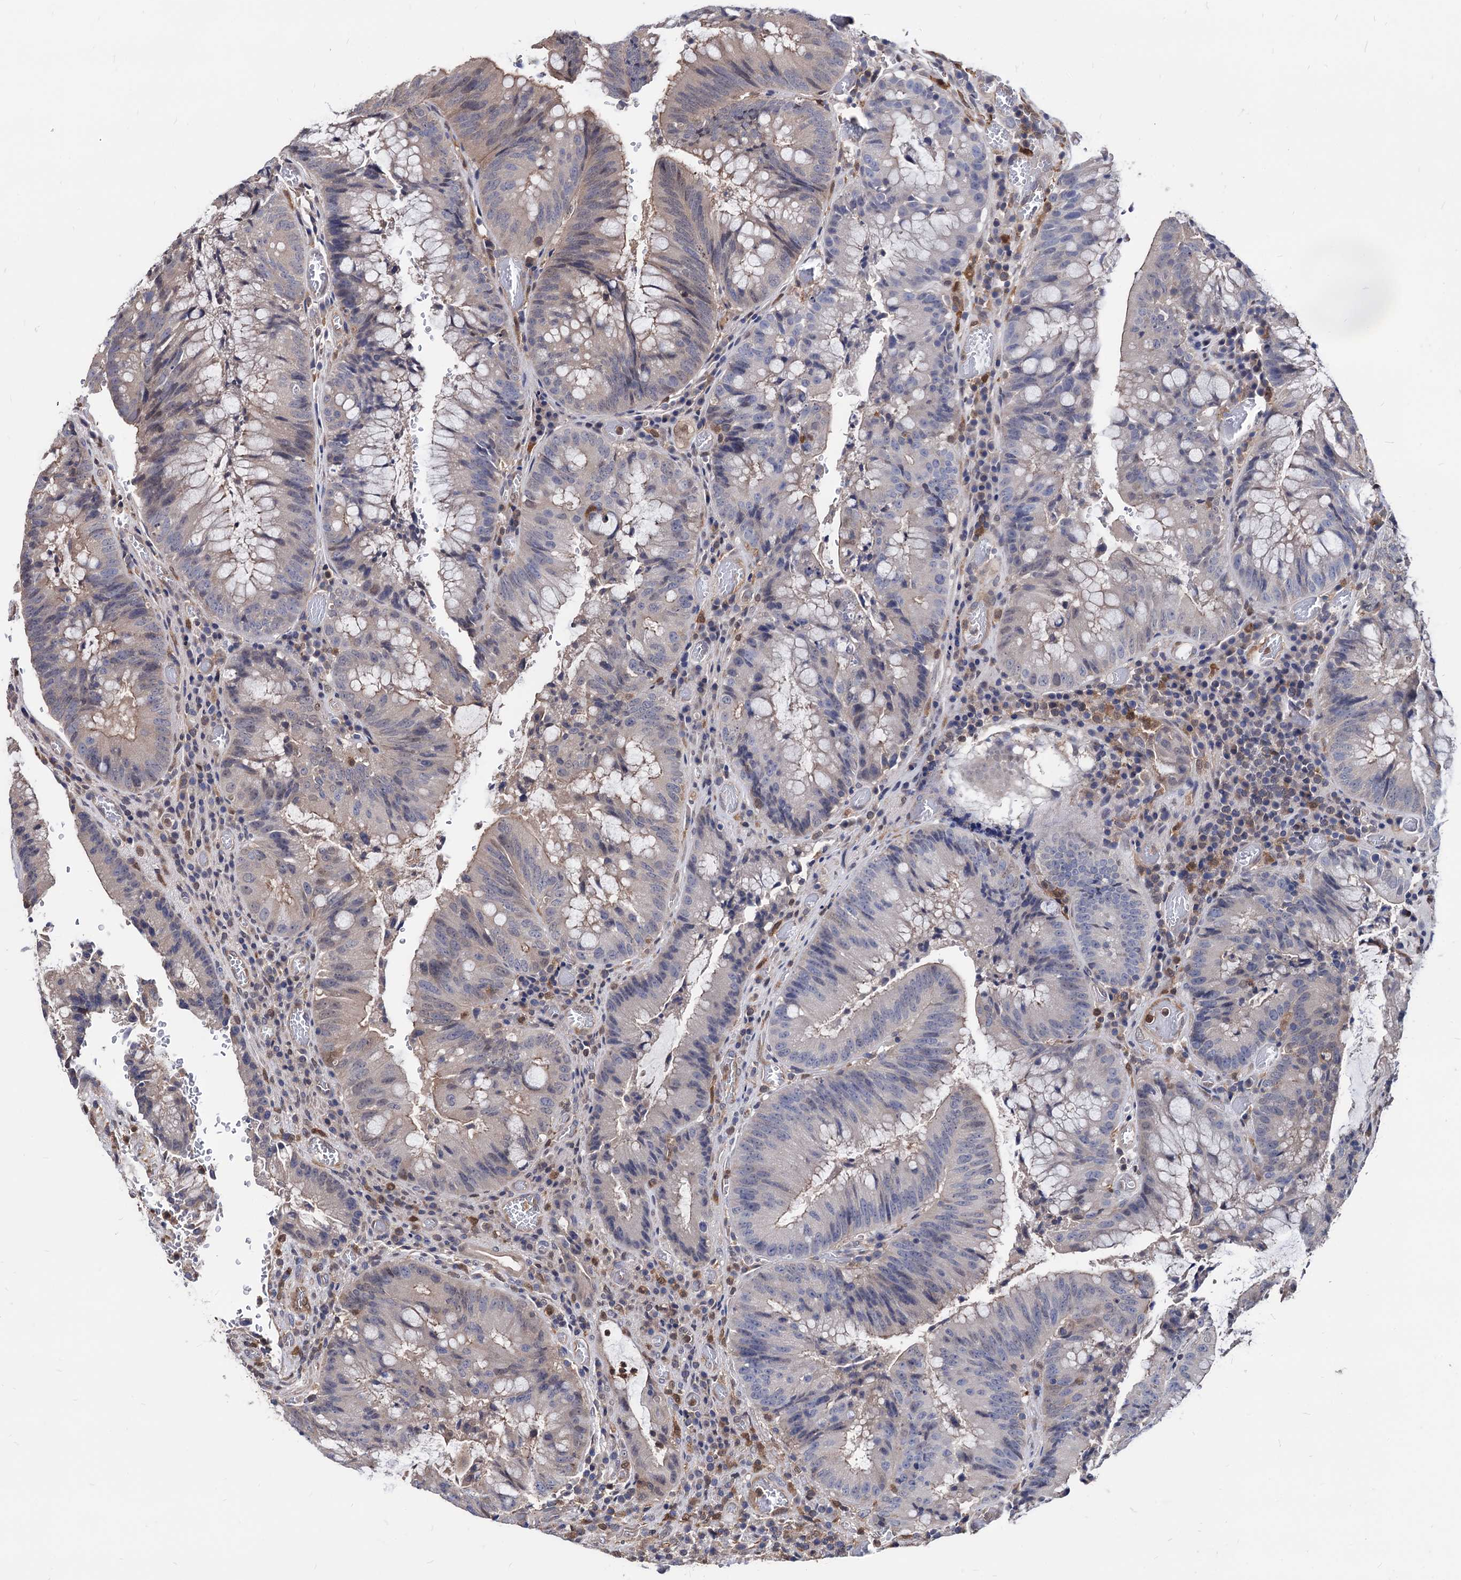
{"staining": {"intensity": "weak", "quantity": "<25%", "location": "cytoplasmic/membranous,nuclear"}, "tissue": "colorectal cancer", "cell_type": "Tumor cells", "image_type": "cancer", "snomed": [{"axis": "morphology", "description": "Adenocarcinoma, NOS"}, {"axis": "topography", "description": "Rectum"}], "caption": "DAB (3,3'-diaminobenzidine) immunohistochemical staining of human colorectal cancer reveals no significant positivity in tumor cells.", "gene": "CPPED1", "patient": {"sex": "male", "age": 69}}